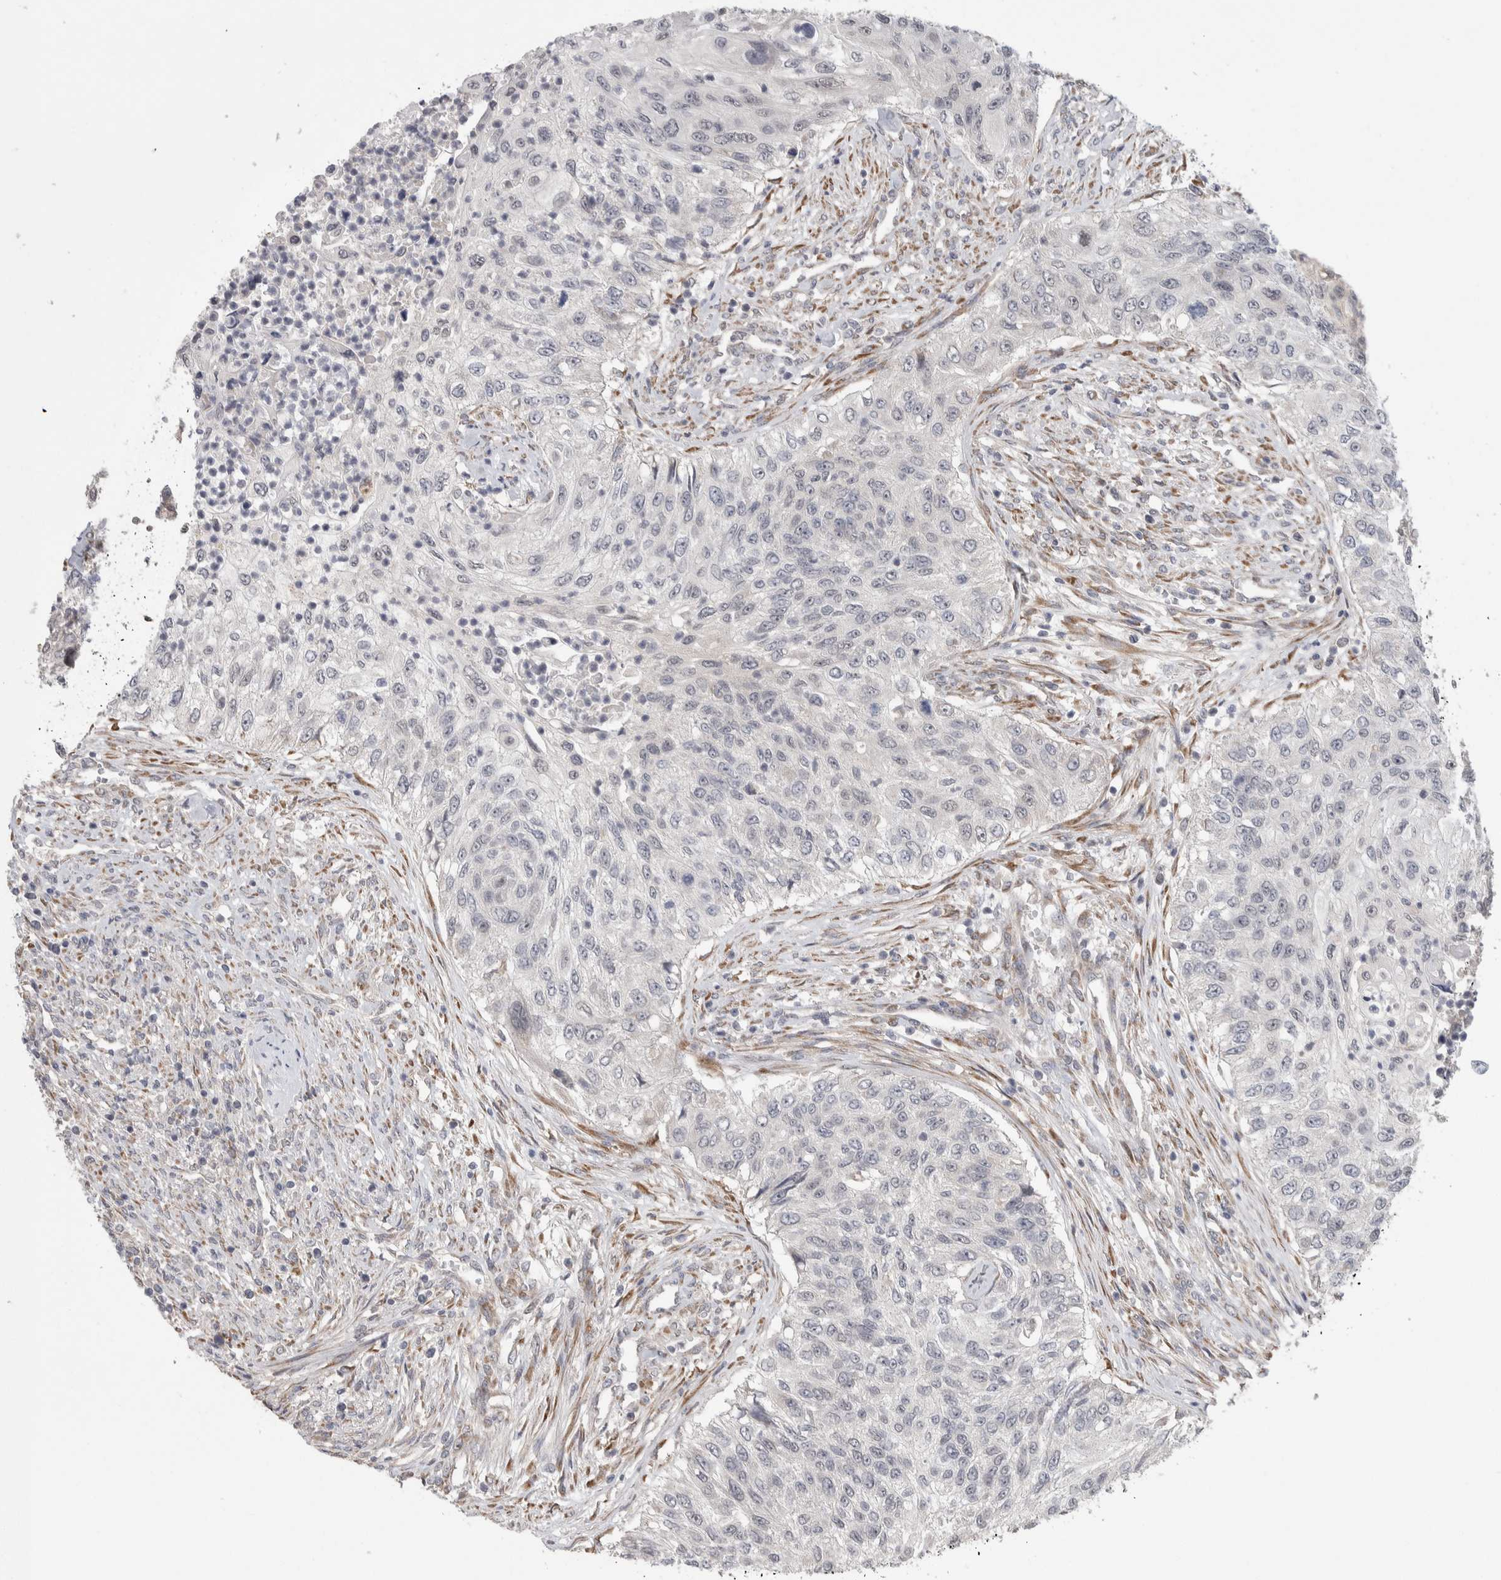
{"staining": {"intensity": "negative", "quantity": "none", "location": "none"}, "tissue": "urothelial cancer", "cell_type": "Tumor cells", "image_type": "cancer", "snomed": [{"axis": "morphology", "description": "Urothelial carcinoma, High grade"}, {"axis": "topography", "description": "Urinary bladder"}], "caption": "Immunohistochemistry histopathology image of neoplastic tissue: human urothelial carcinoma (high-grade) stained with DAB (3,3'-diaminobenzidine) displays no significant protein positivity in tumor cells.", "gene": "CUL2", "patient": {"sex": "female", "age": 60}}